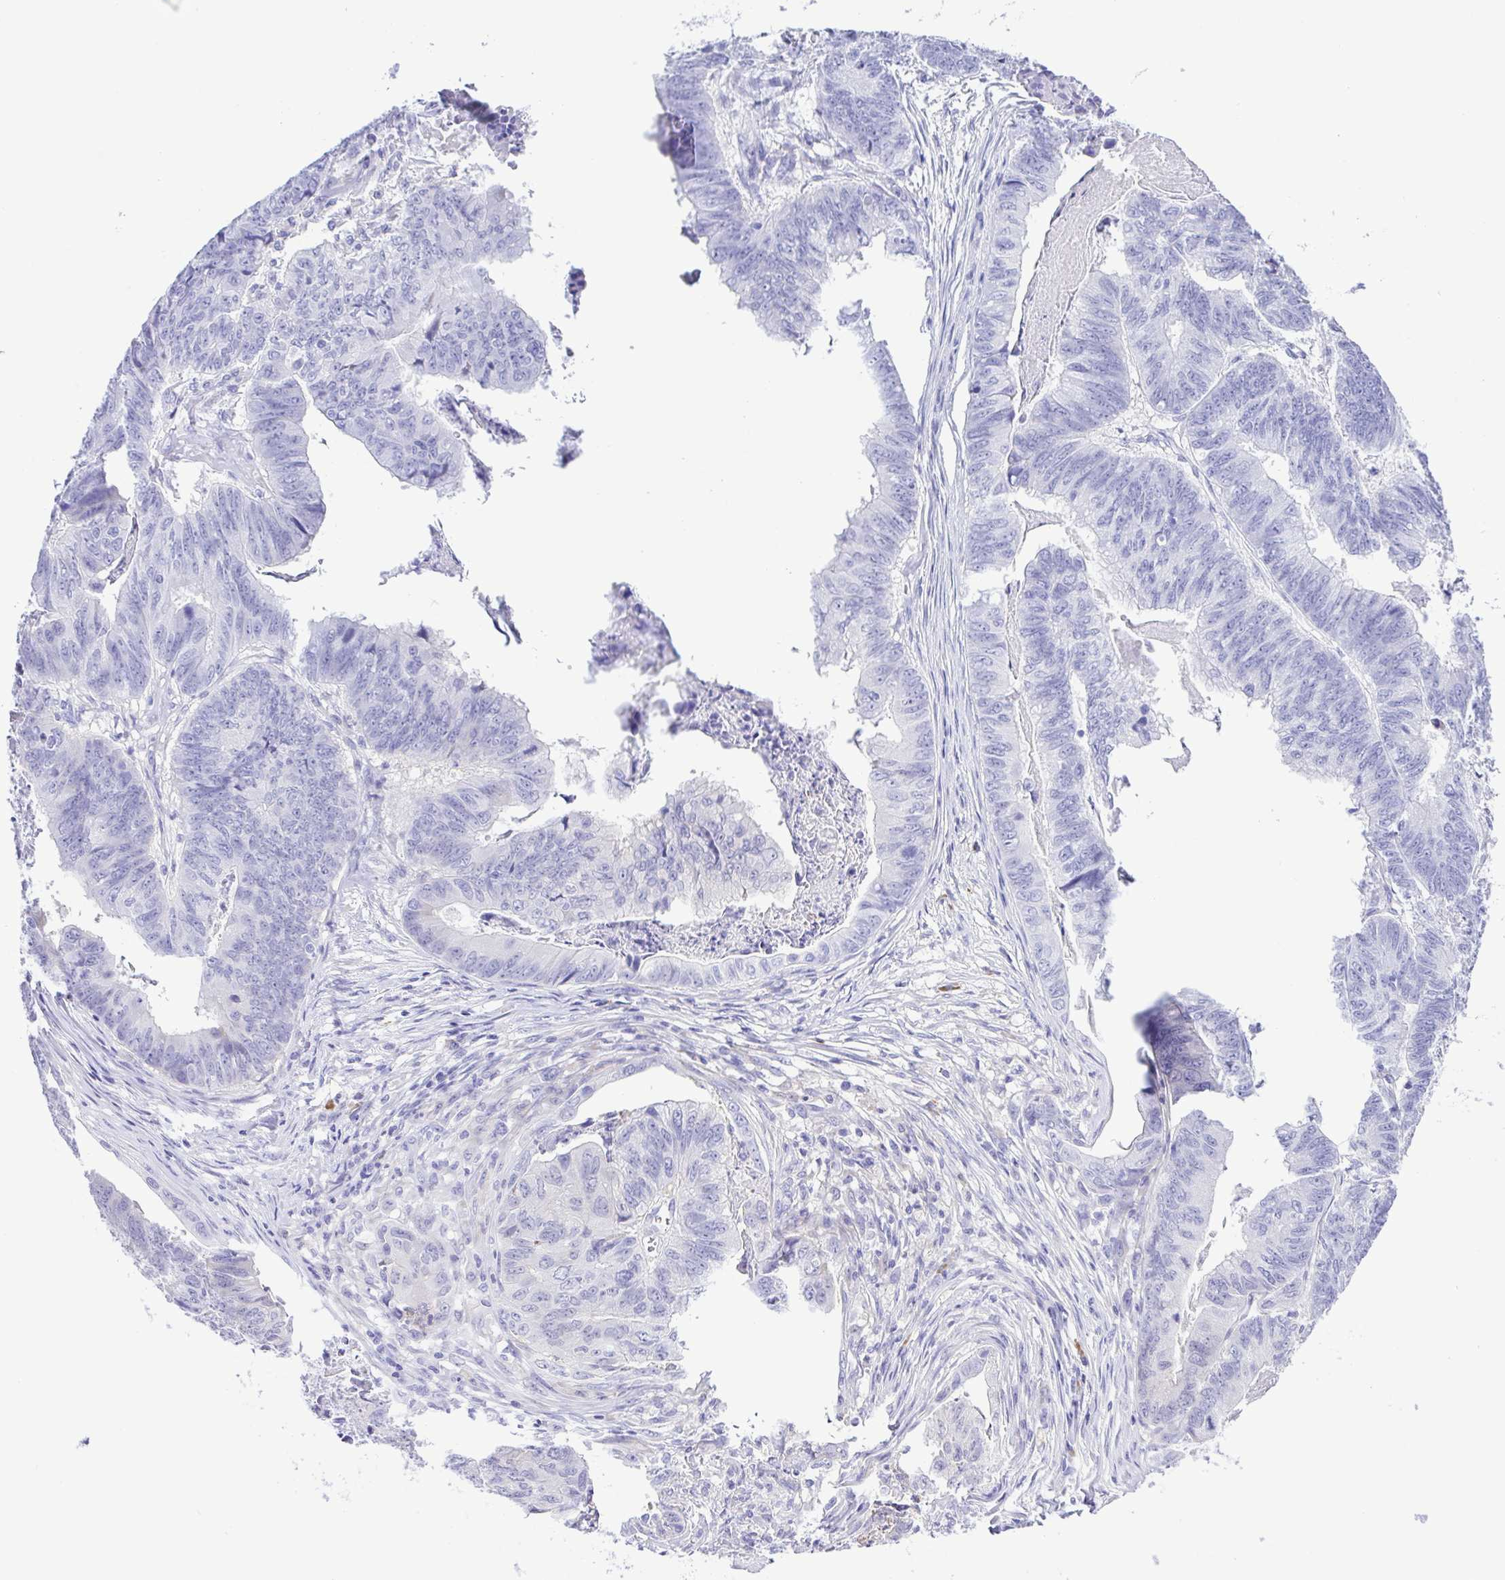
{"staining": {"intensity": "negative", "quantity": "none", "location": "none"}, "tissue": "stomach cancer", "cell_type": "Tumor cells", "image_type": "cancer", "snomed": [{"axis": "morphology", "description": "Adenocarcinoma, NOS"}, {"axis": "topography", "description": "Stomach, lower"}], "caption": "High magnification brightfield microscopy of stomach cancer stained with DAB (3,3'-diaminobenzidine) (brown) and counterstained with hematoxylin (blue): tumor cells show no significant expression. Brightfield microscopy of immunohistochemistry stained with DAB (3,3'-diaminobenzidine) (brown) and hematoxylin (blue), captured at high magnification.", "gene": "GPR17", "patient": {"sex": "male", "age": 77}}